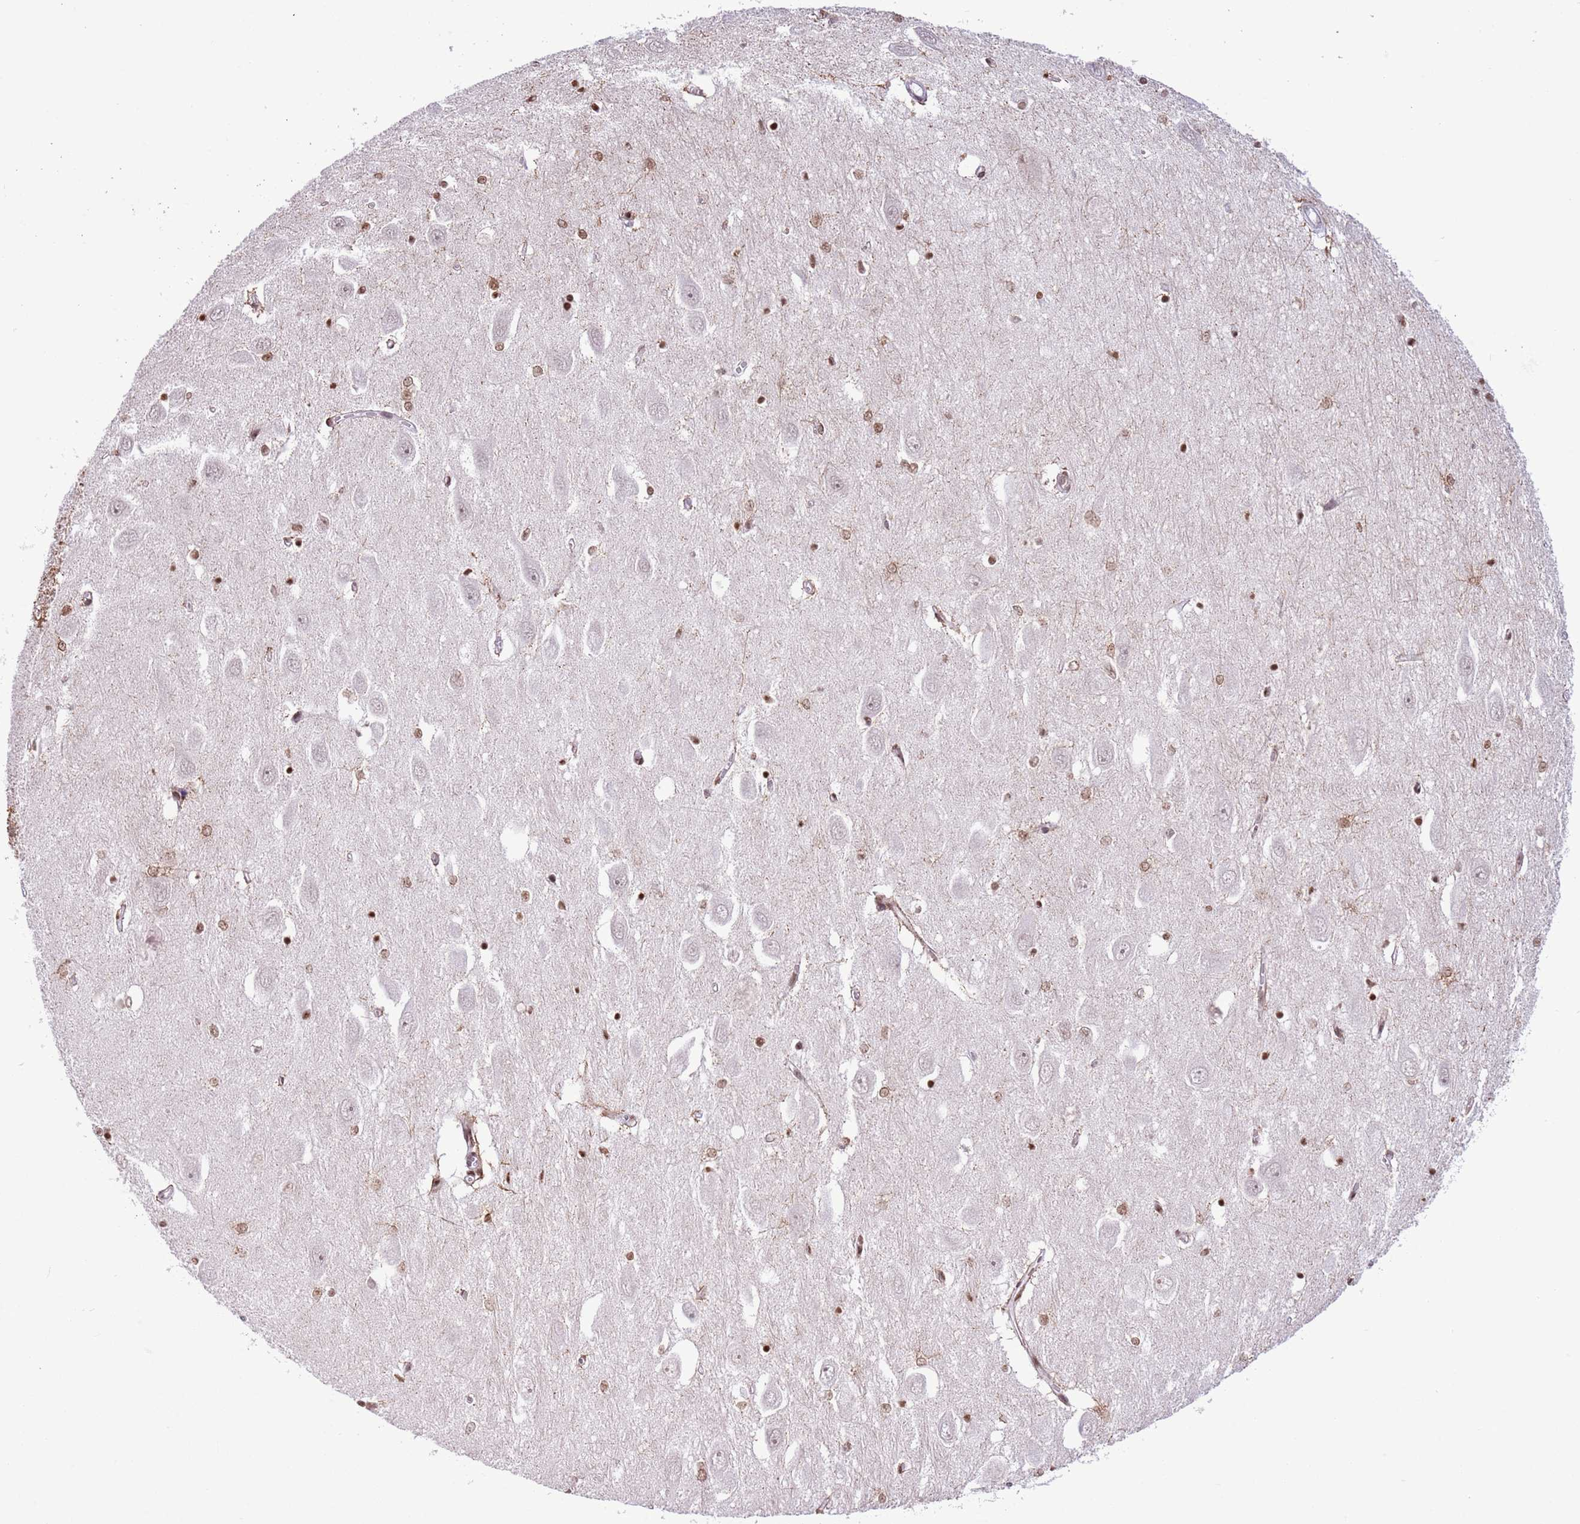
{"staining": {"intensity": "moderate", "quantity": ">75%", "location": "nuclear"}, "tissue": "hippocampus", "cell_type": "Glial cells", "image_type": "normal", "snomed": [{"axis": "morphology", "description": "Normal tissue, NOS"}, {"axis": "topography", "description": "Hippocampus"}], "caption": "Immunohistochemistry micrograph of normal hippocampus: hippocampus stained using IHC reveals medium levels of moderate protein expression localized specifically in the nuclear of glial cells, appearing as a nuclear brown color.", "gene": "NRIP1", "patient": {"sex": "female", "age": 64}}